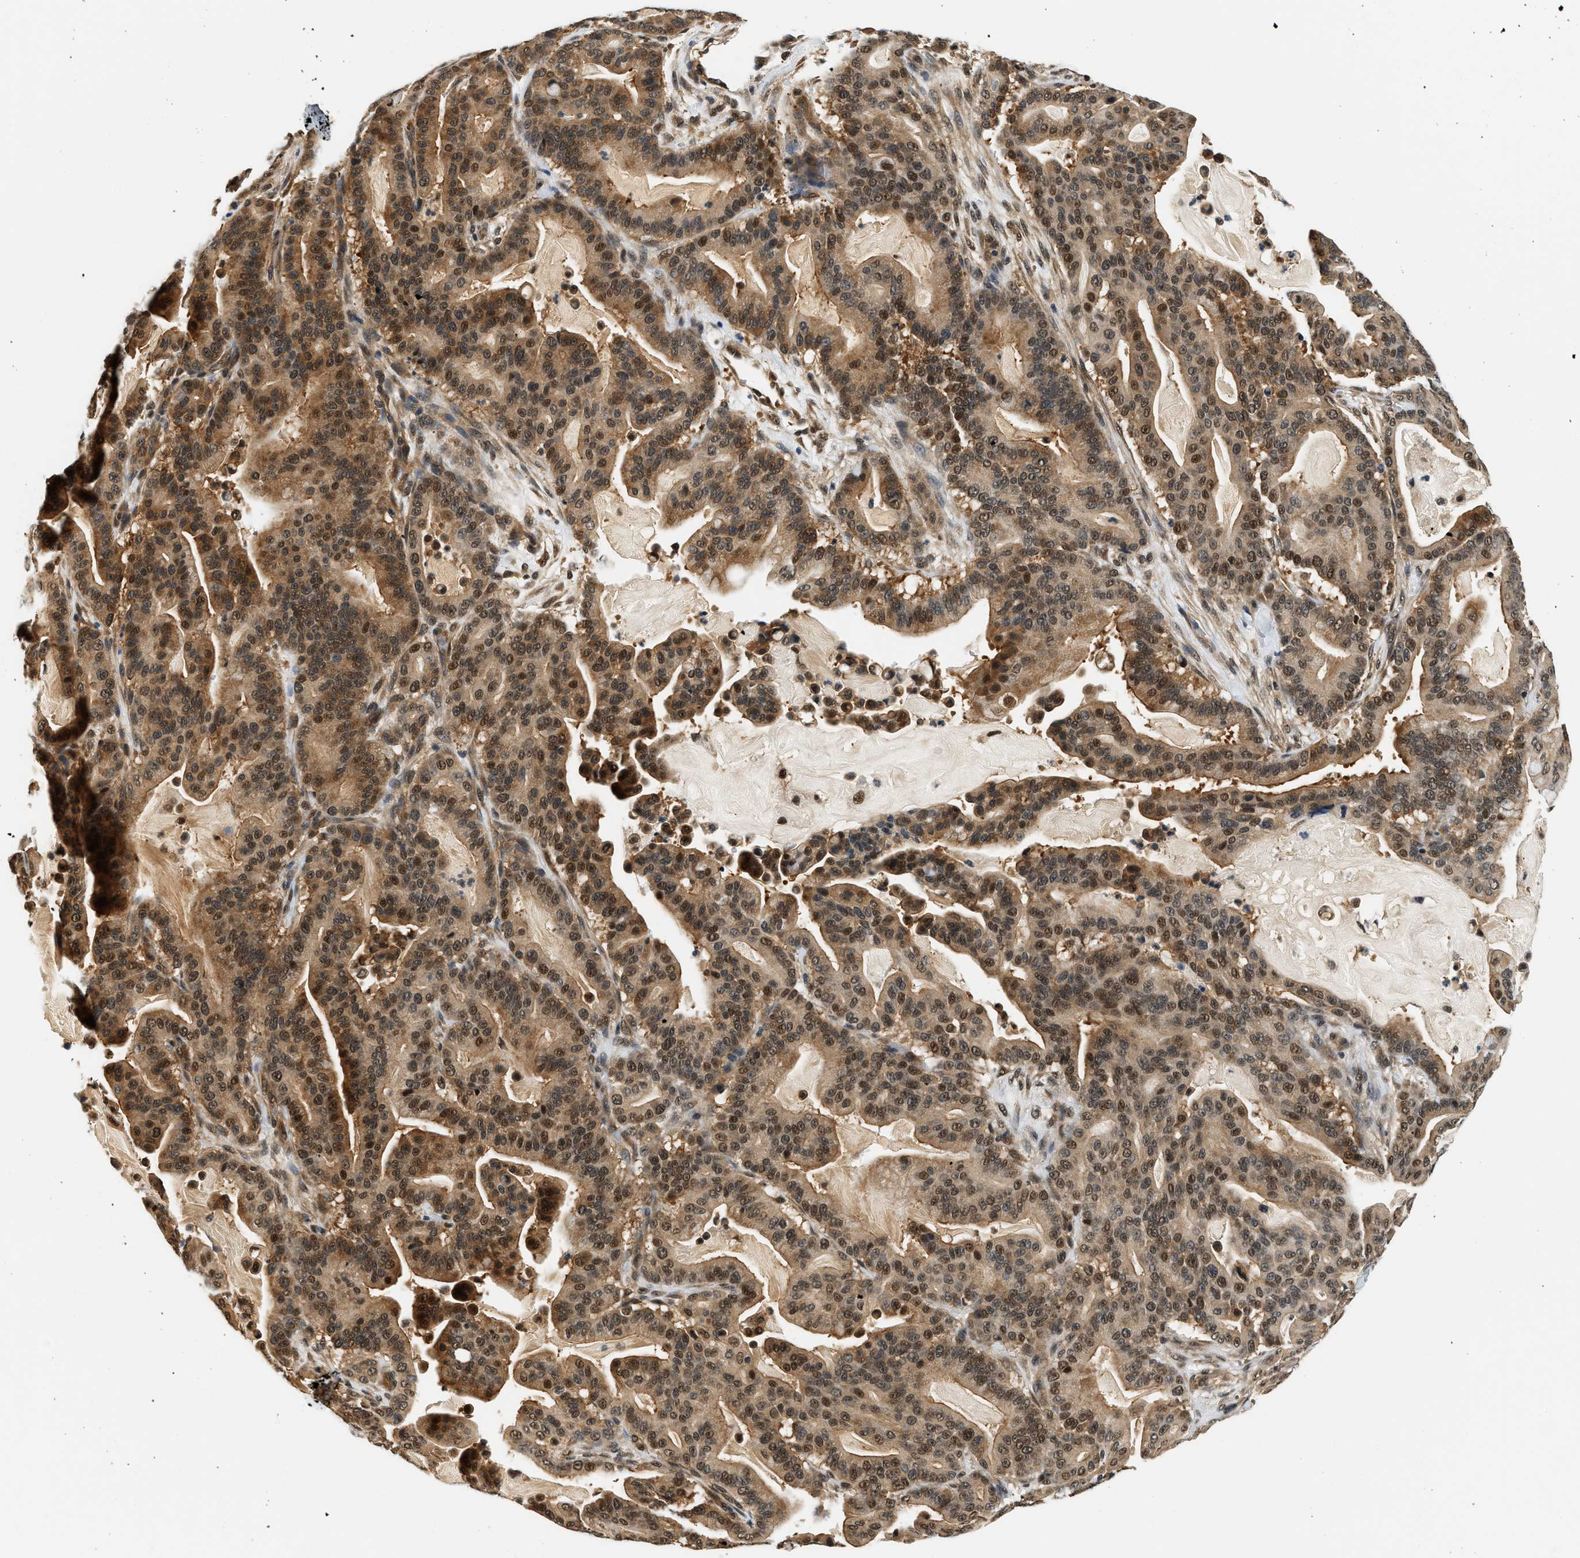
{"staining": {"intensity": "moderate", "quantity": ">75%", "location": "cytoplasmic/membranous,nuclear"}, "tissue": "pancreatic cancer", "cell_type": "Tumor cells", "image_type": "cancer", "snomed": [{"axis": "morphology", "description": "Adenocarcinoma, NOS"}, {"axis": "topography", "description": "Pancreas"}], "caption": "Human pancreatic cancer stained for a protein (brown) demonstrates moderate cytoplasmic/membranous and nuclear positive positivity in about >75% of tumor cells.", "gene": "PSMD3", "patient": {"sex": "male", "age": 63}}